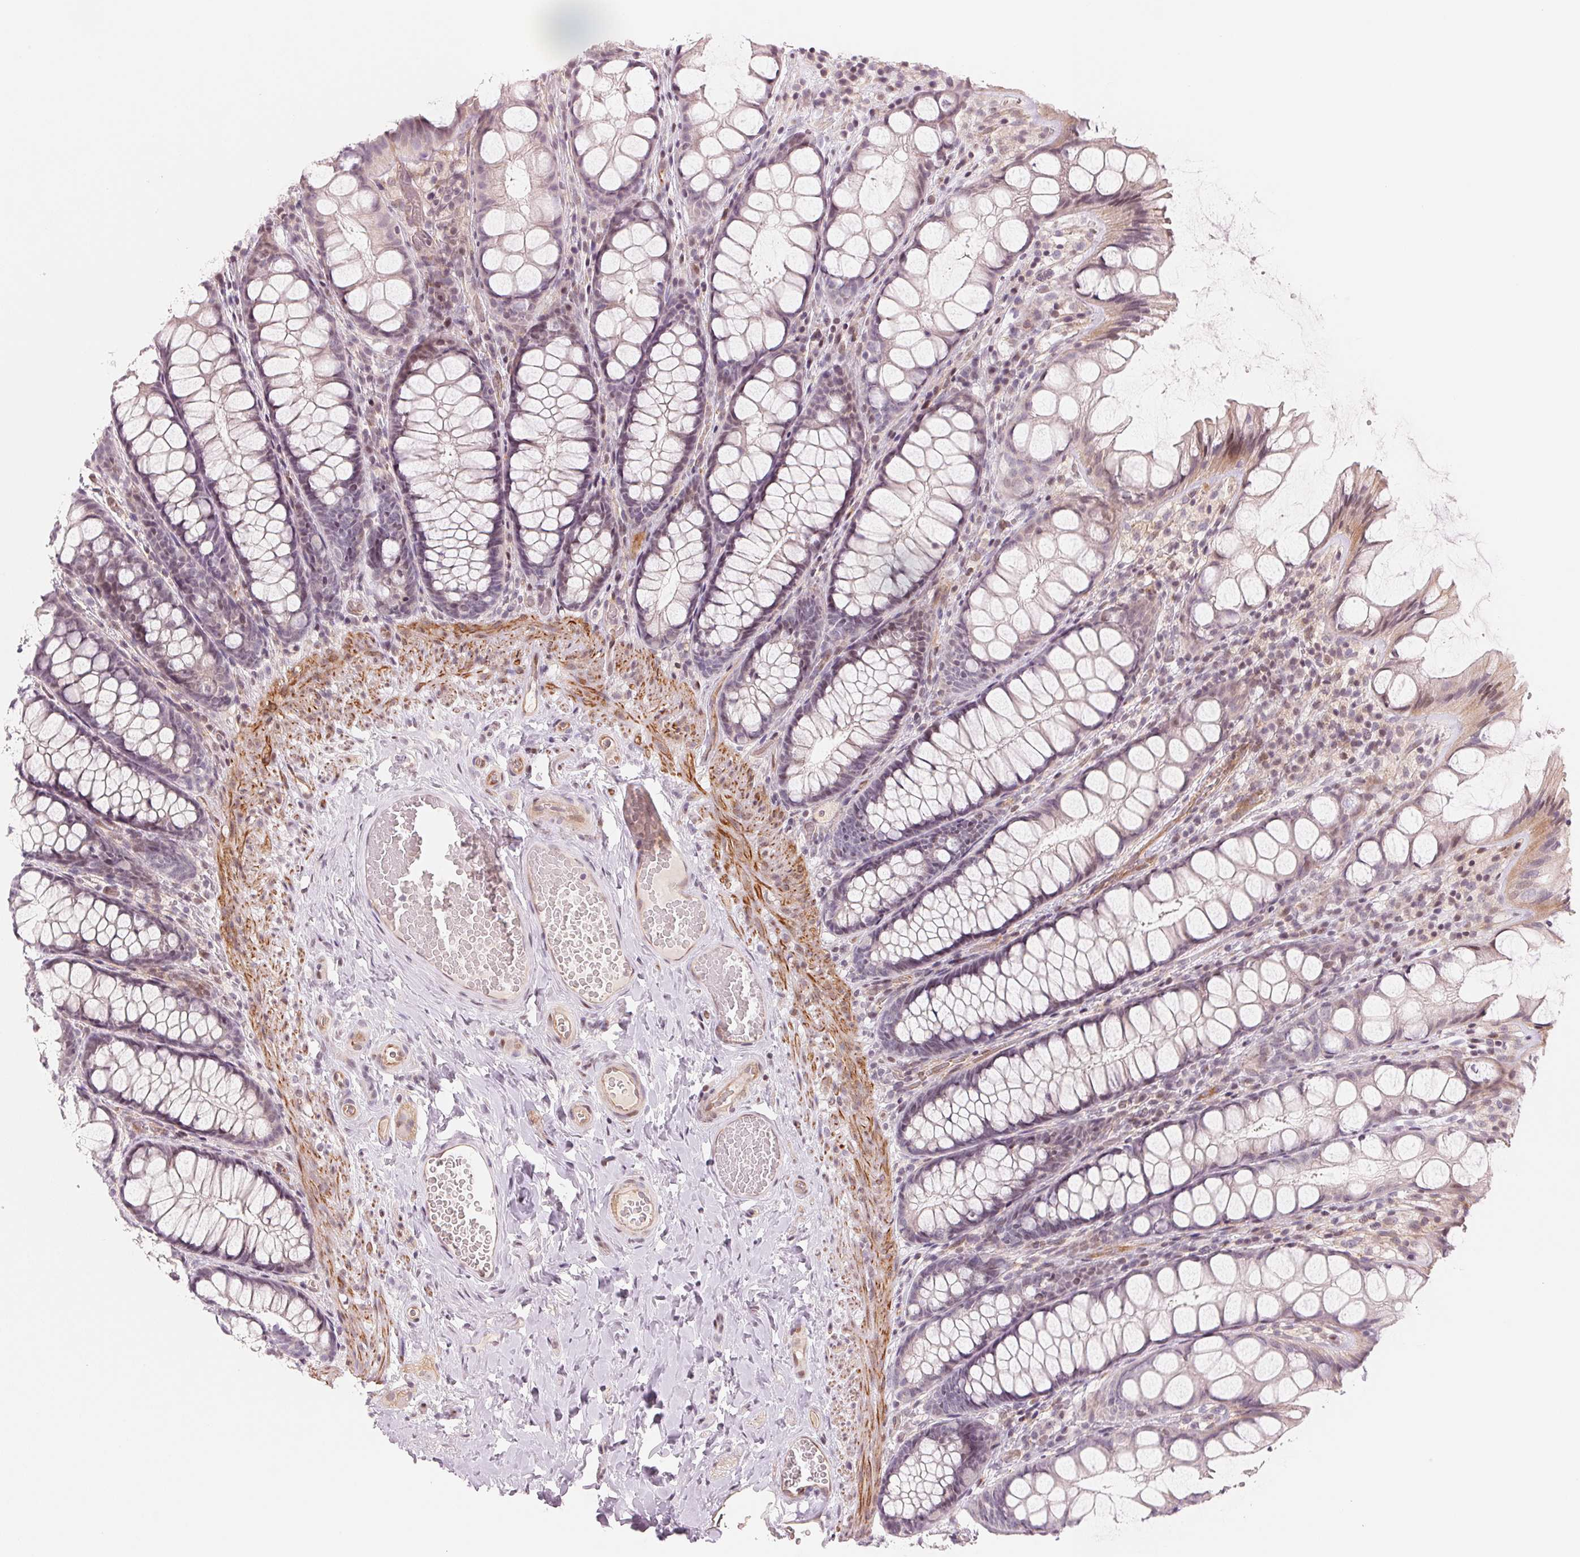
{"staining": {"intensity": "weak", "quantity": ">75%", "location": "cytoplasmic/membranous"}, "tissue": "colon", "cell_type": "Endothelial cells", "image_type": "normal", "snomed": [{"axis": "morphology", "description": "Normal tissue, NOS"}, {"axis": "topography", "description": "Colon"}], "caption": "DAB (3,3'-diaminobenzidine) immunohistochemical staining of benign human colon reveals weak cytoplasmic/membranous protein staining in approximately >75% of endothelial cells.", "gene": "SLC17A4", "patient": {"sex": "male", "age": 47}}